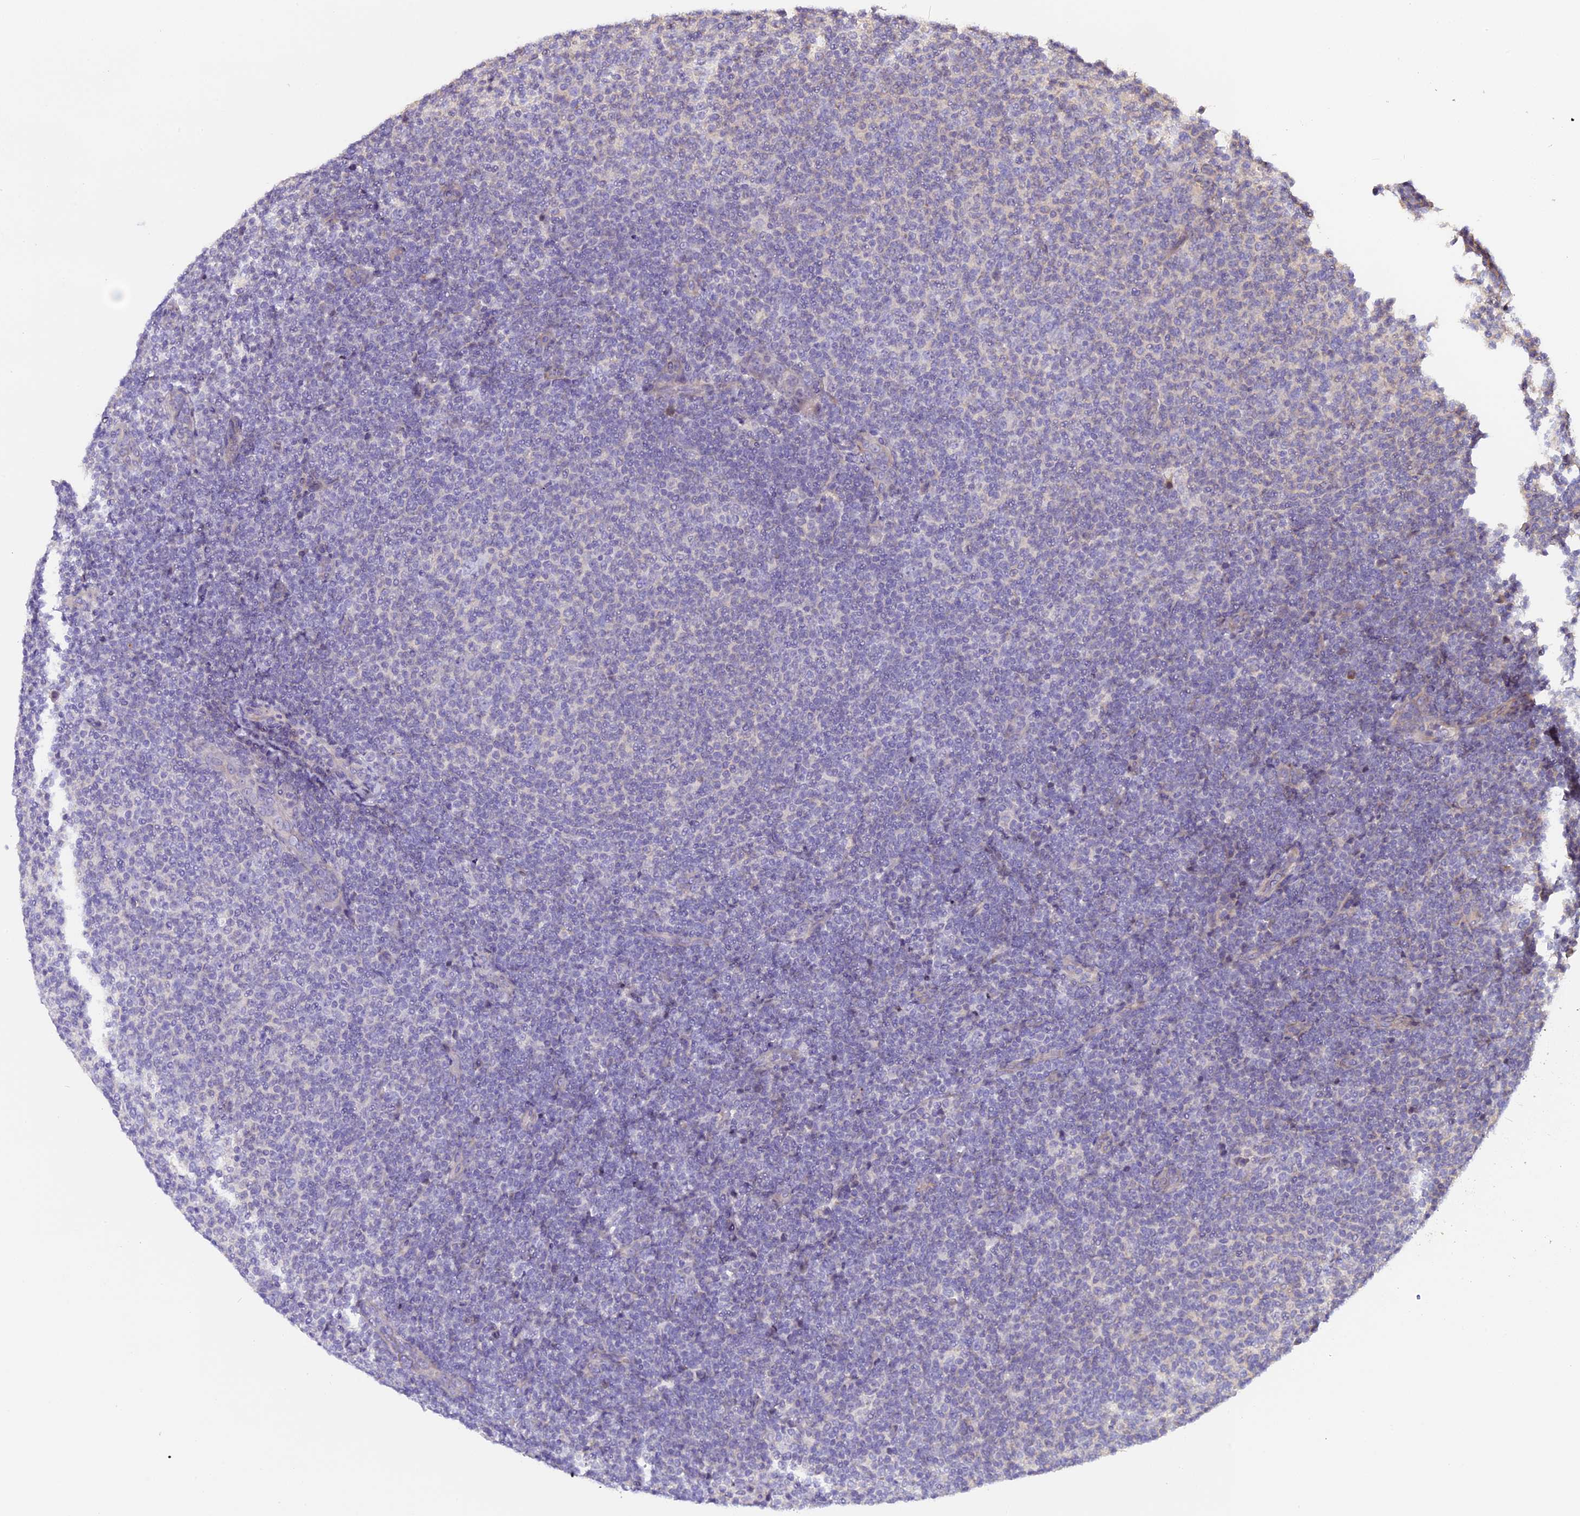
{"staining": {"intensity": "negative", "quantity": "none", "location": "none"}, "tissue": "lymphoma", "cell_type": "Tumor cells", "image_type": "cancer", "snomed": [{"axis": "morphology", "description": "Malignant lymphoma, non-Hodgkin's type, Low grade"}, {"axis": "topography", "description": "Lymph node"}], "caption": "Histopathology image shows no protein expression in tumor cells of lymphoma tissue. (DAB IHC visualized using brightfield microscopy, high magnification).", "gene": "FAM98C", "patient": {"sex": "male", "age": 66}}